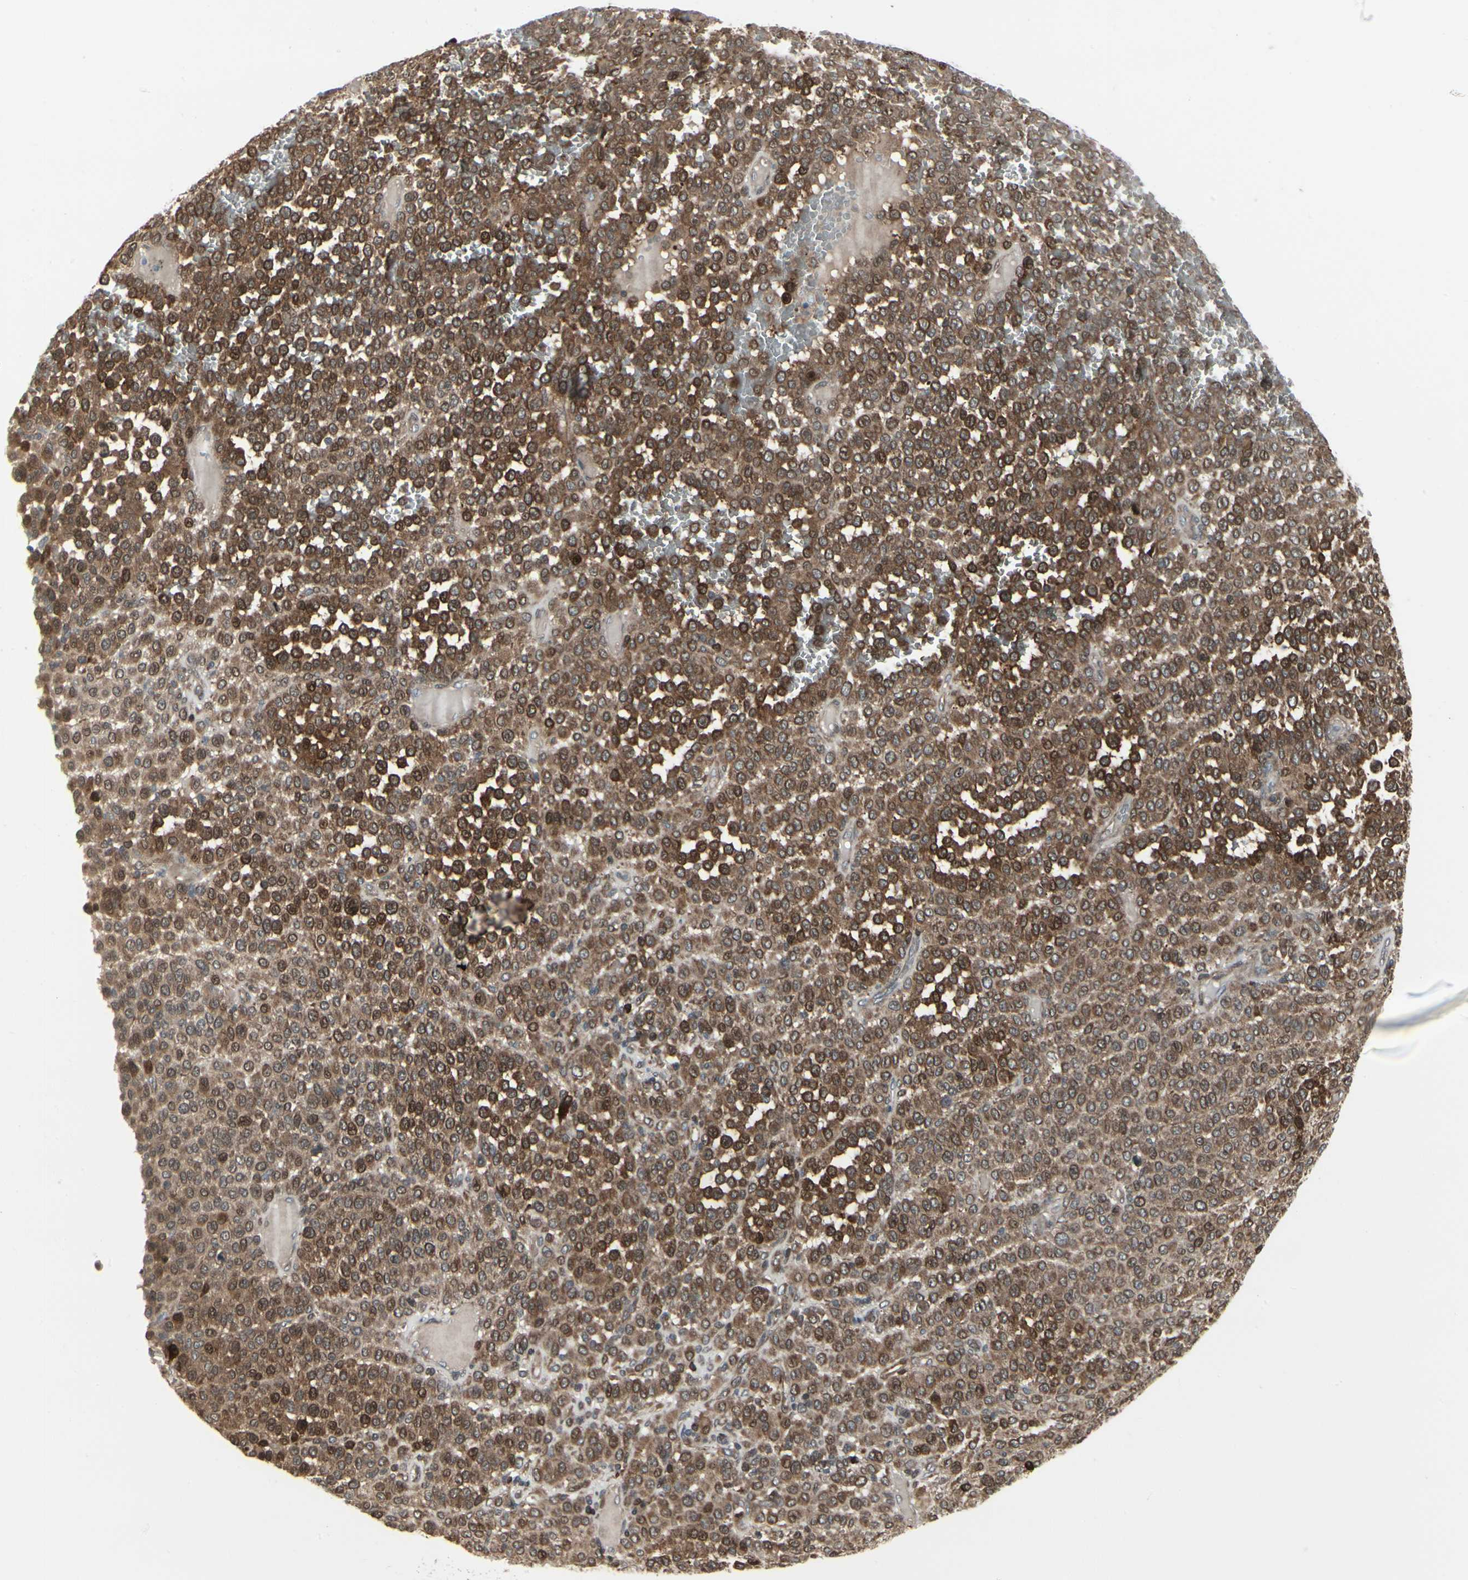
{"staining": {"intensity": "strong", "quantity": ">75%", "location": "cytoplasmic/membranous"}, "tissue": "melanoma", "cell_type": "Tumor cells", "image_type": "cancer", "snomed": [{"axis": "morphology", "description": "Malignant melanoma, Metastatic site"}, {"axis": "topography", "description": "Pancreas"}], "caption": "A photomicrograph of human malignant melanoma (metastatic site) stained for a protein displays strong cytoplasmic/membranous brown staining in tumor cells.", "gene": "IGFBP6", "patient": {"sex": "female", "age": 30}}